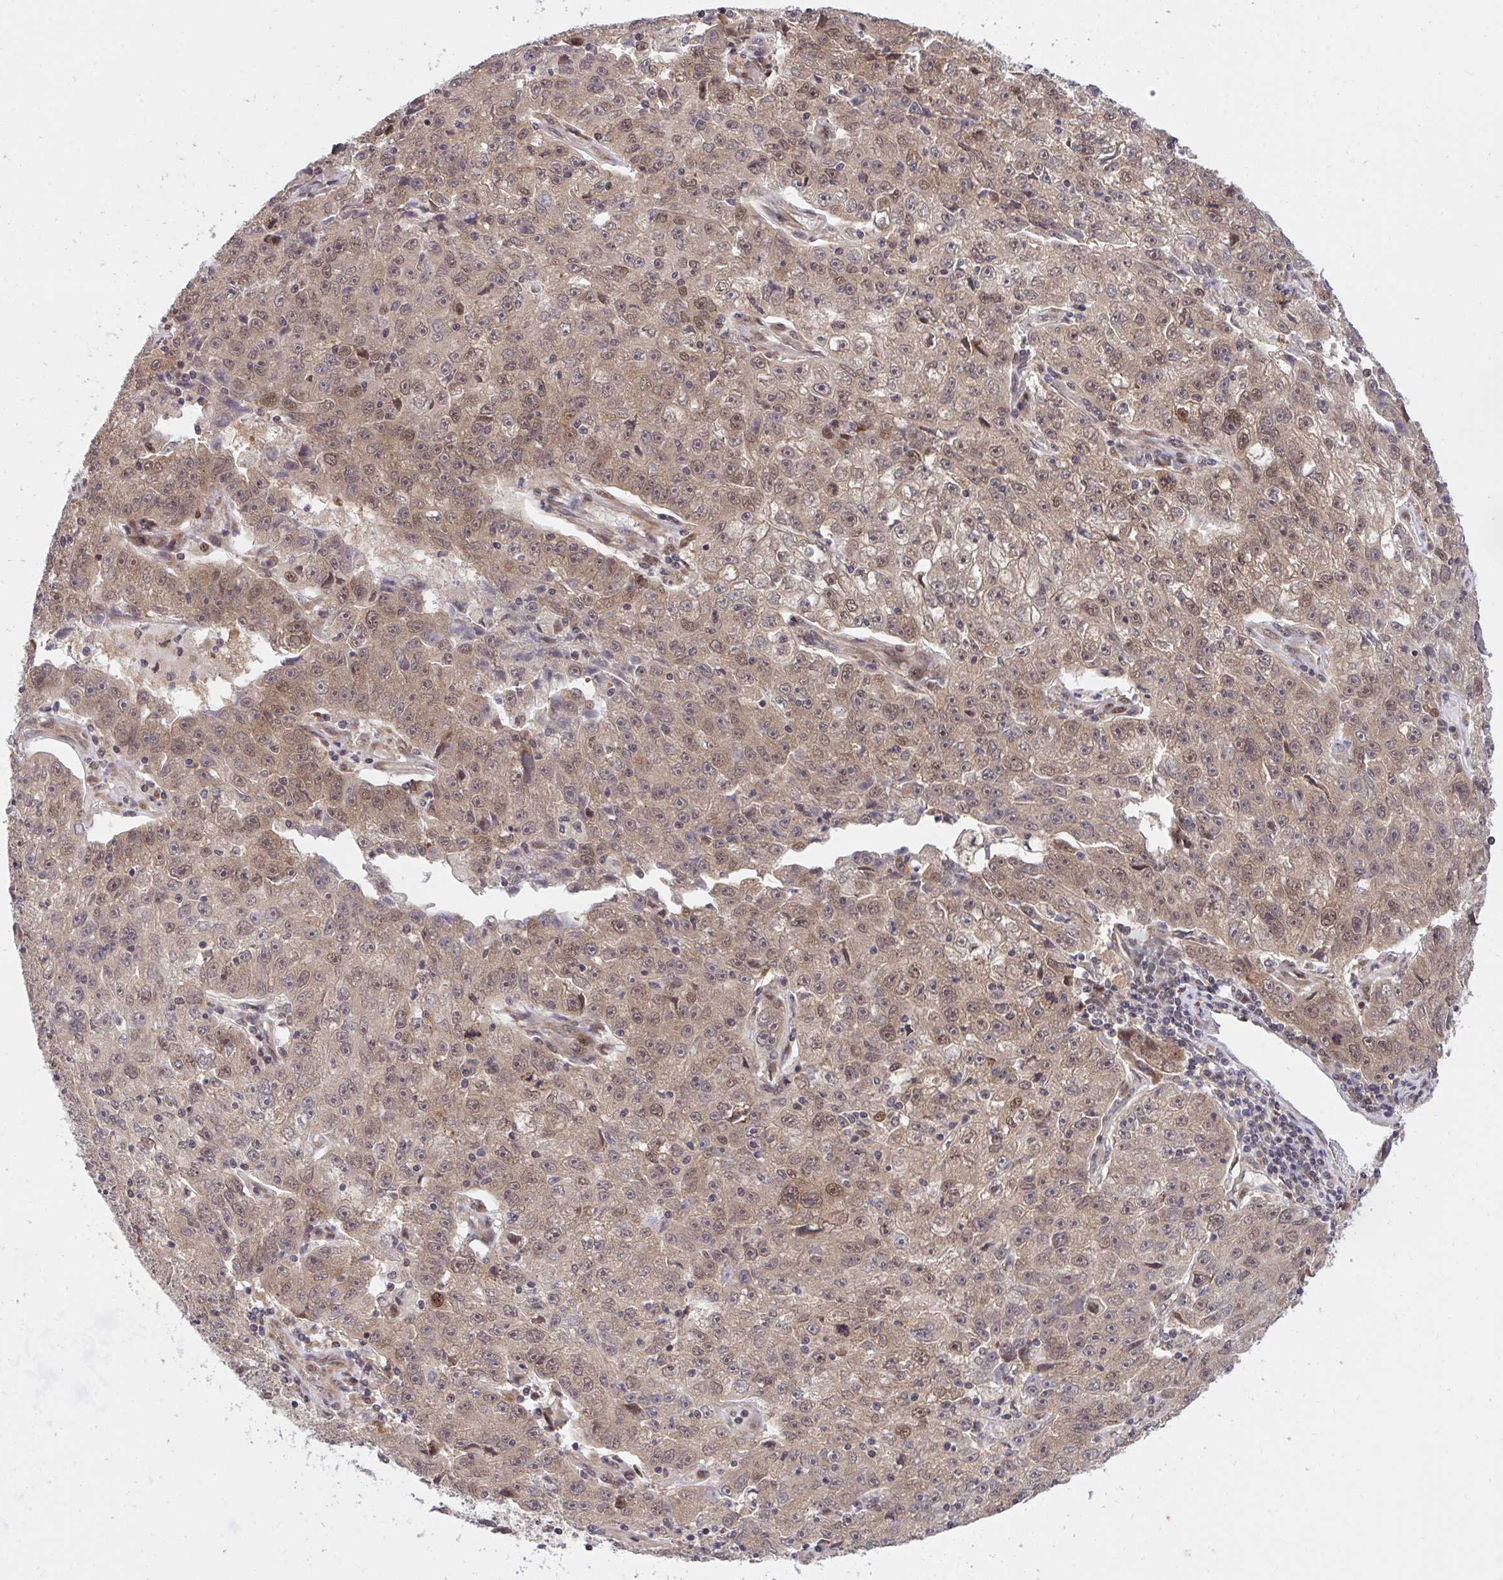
{"staining": {"intensity": "weak", "quantity": ">75%", "location": "cytoplasmic/membranous"}, "tissue": "lung cancer", "cell_type": "Tumor cells", "image_type": "cancer", "snomed": [{"axis": "morphology", "description": "Normal morphology"}, {"axis": "morphology", "description": "Adenocarcinoma, NOS"}, {"axis": "topography", "description": "Lymph node"}, {"axis": "topography", "description": "Lung"}], "caption": "Immunohistochemistry image of neoplastic tissue: lung adenocarcinoma stained using immunohistochemistry displays low levels of weak protein expression localized specifically in the cytoplasmic/membranous of tumor cells, appearing as a cytoplasmic/membranous brown color.", "gene": "ERI1", "patient": {"sex": "female", "age": 57}}